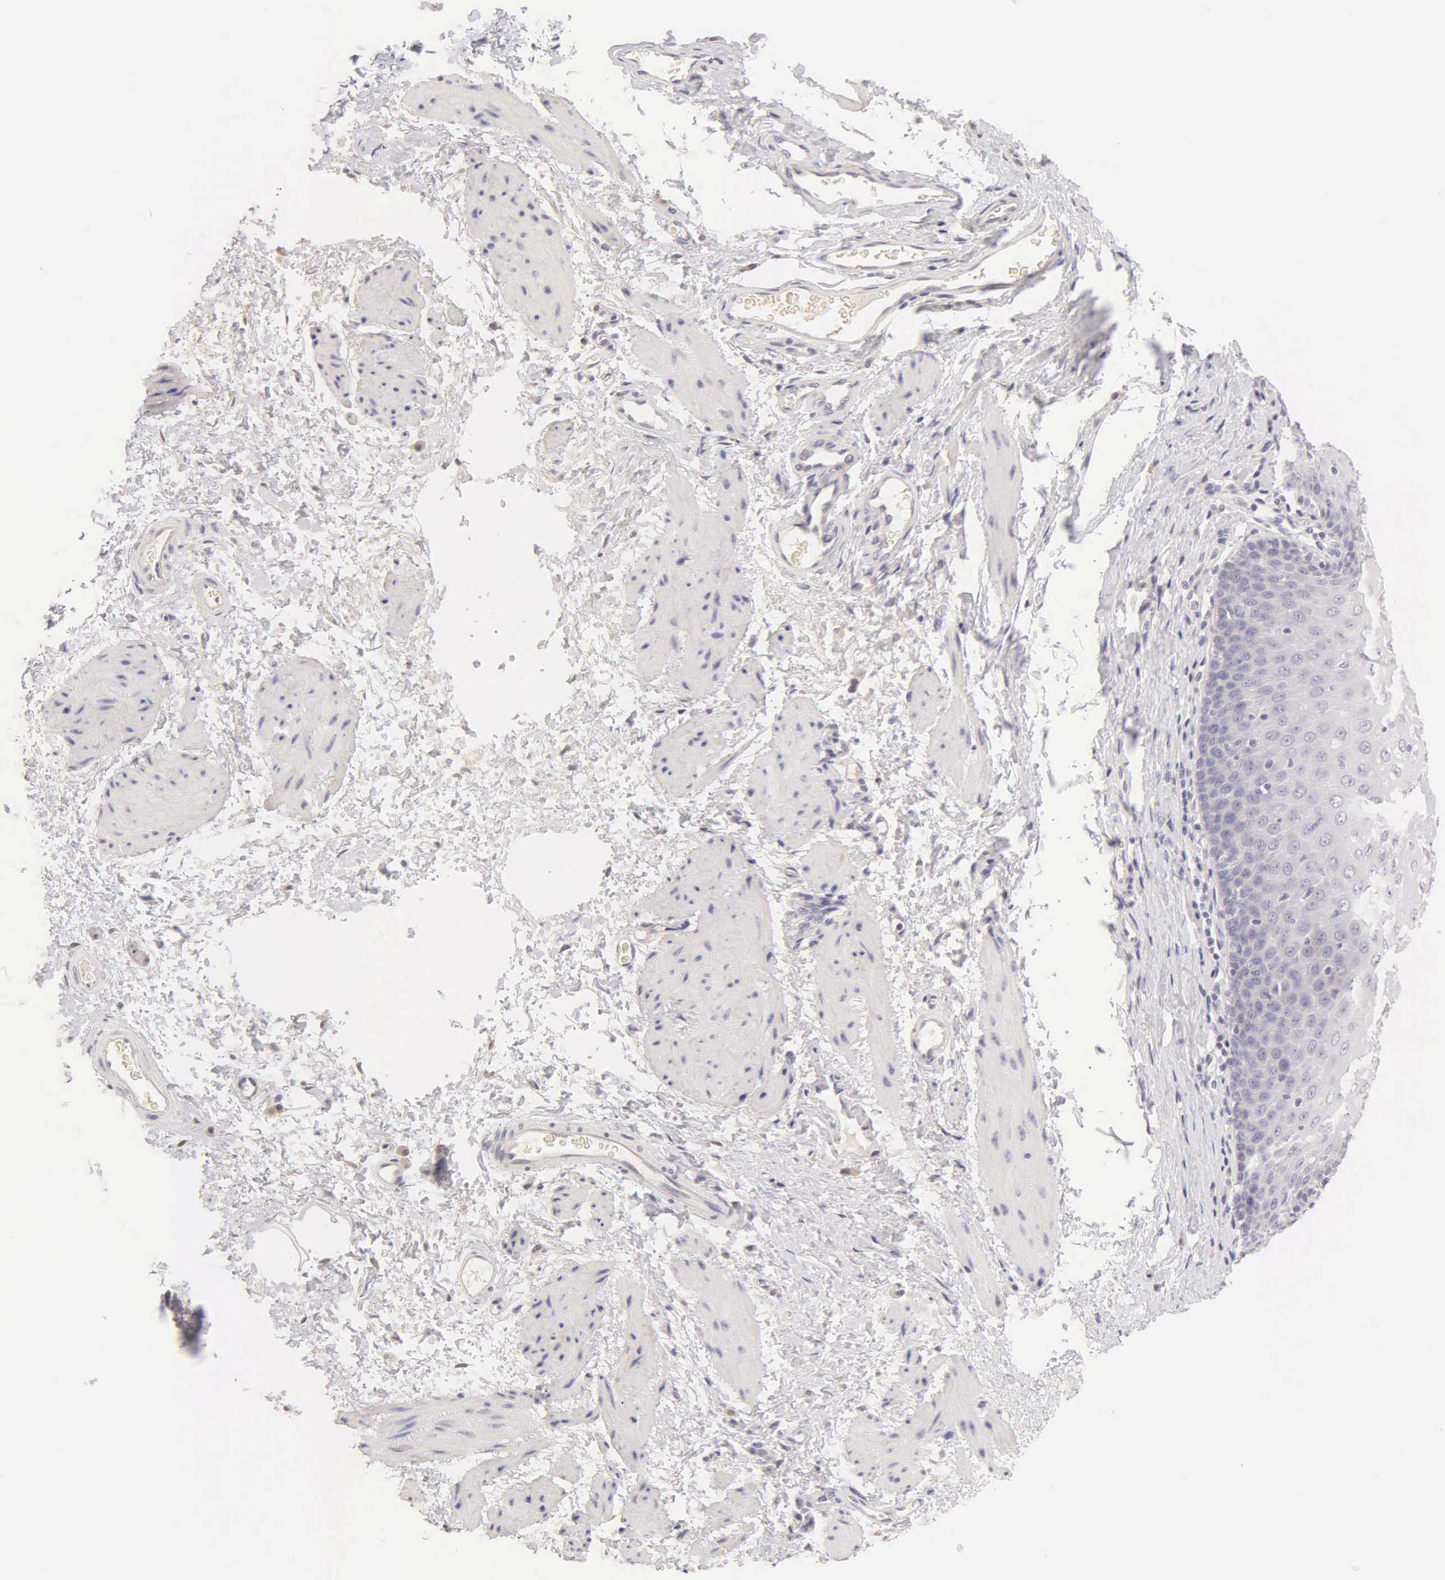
{"staining": {"intensity": "negative", "quantity": "none", "location": "none"}, "tissue": "esophagus", "cell_type": "Squamous epithelial cells", "image_type": "normal", "snomed": [{"axis": "morphology", "description": "Normal tissue, NOS"}, {"axis": "topography", "description": "Esophagus"}], "caption": "The histopathology image reveals no significant expression in squamous epithelial cells of esophagus.", "gene": "ESR1", "patient": {"sex": "female", "age": 61}}